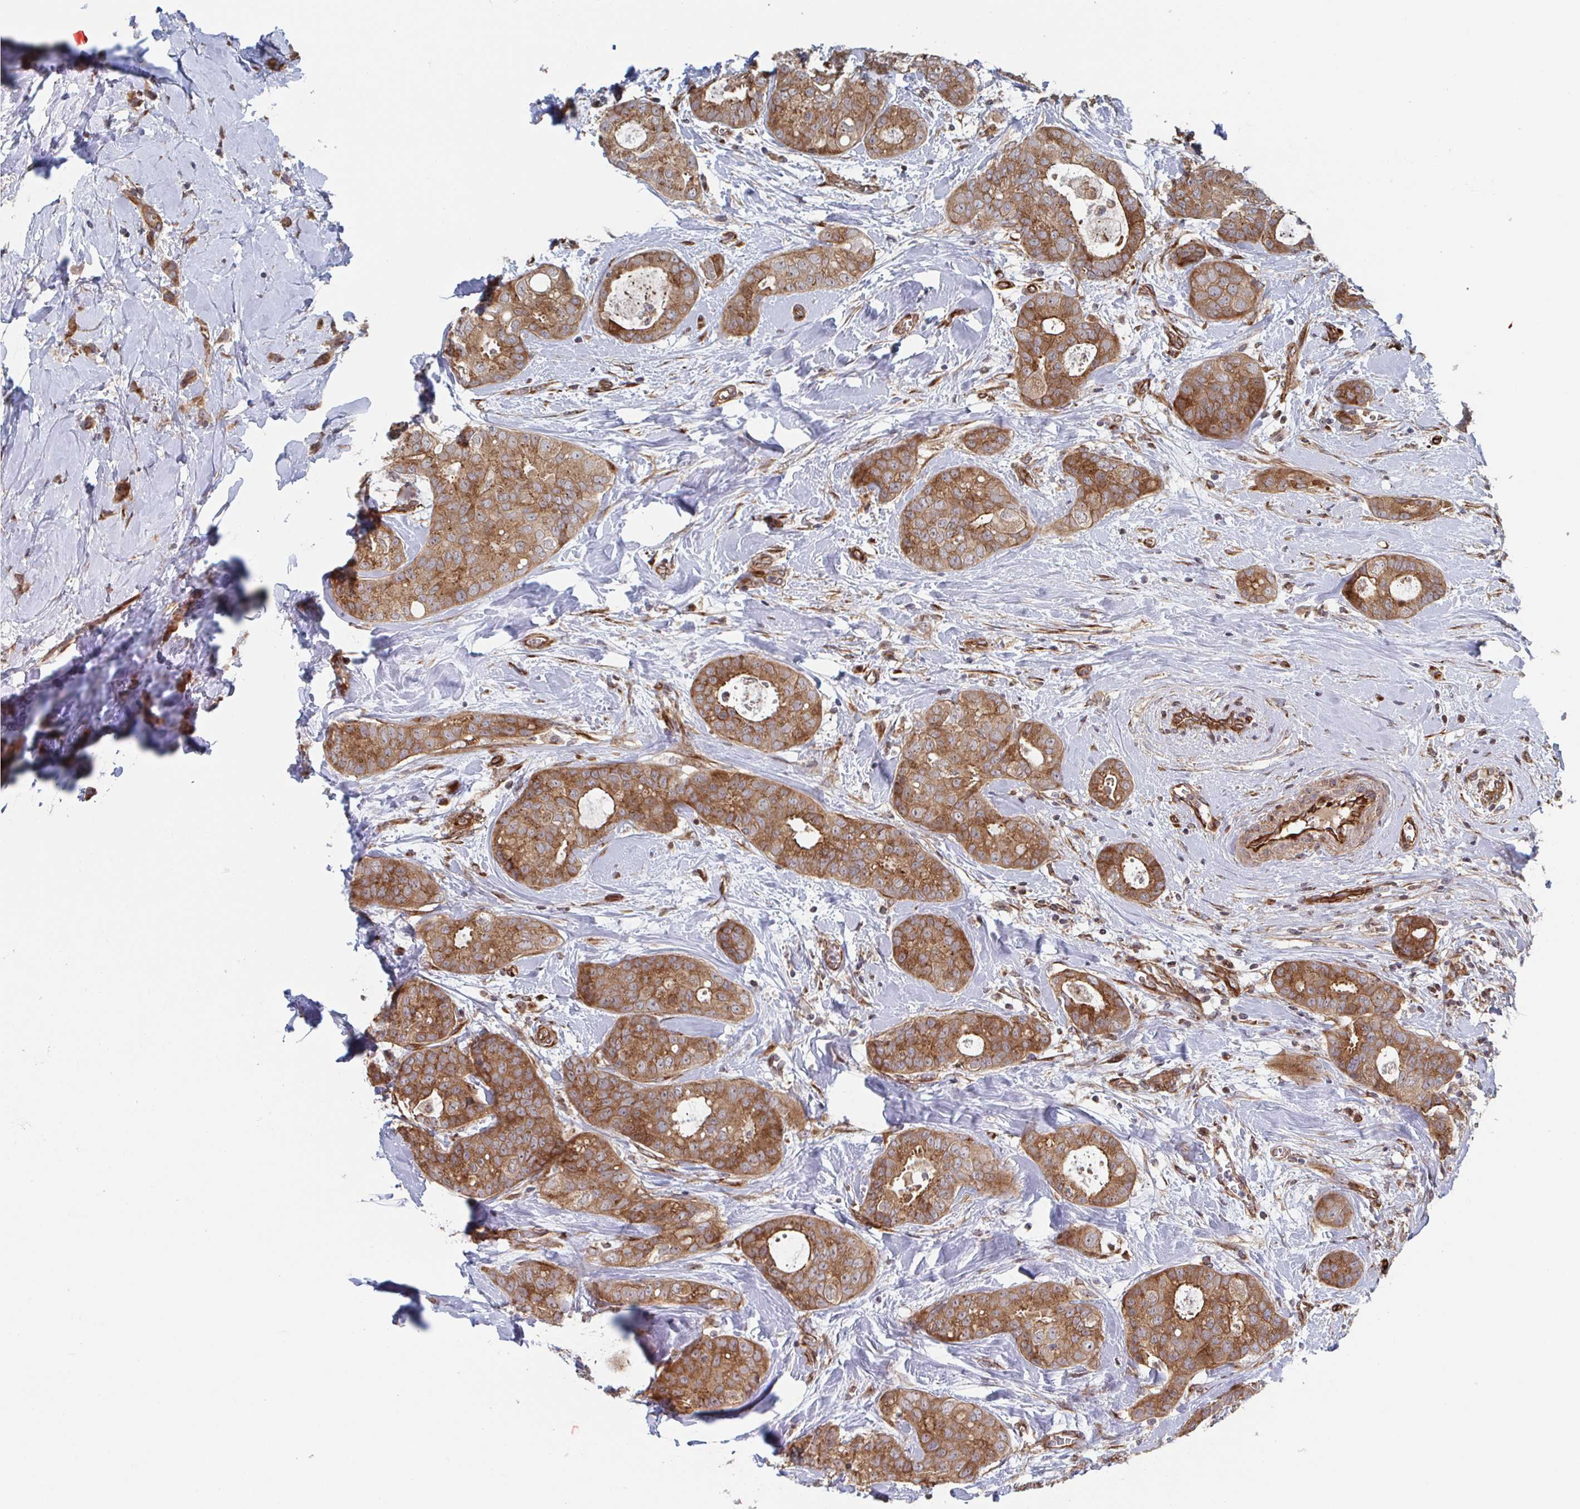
{"staining": {"intensity": "moderate", "quantity": ">75%", "location": "cytoplasmic/membranous"}, "tissue": "breast cancer", "cell_type": "Tumor cells", "image_type": "cancer", "snomed": [{"axis": "morphology", "description": "Duct carcinoma"}, {"axis": "topography", "description": "Breast"}], "caption": "Moderate cytoplasmic/membranous expression is present in about >75% of tumor cells in breast cancer. The staining is performed using DAB brown chromogen to label protein expression. The nuclei are counter-stained blue using hematoxylin.", "gene": "DVL3", "patient": {"sex": "female", "age": 45}}